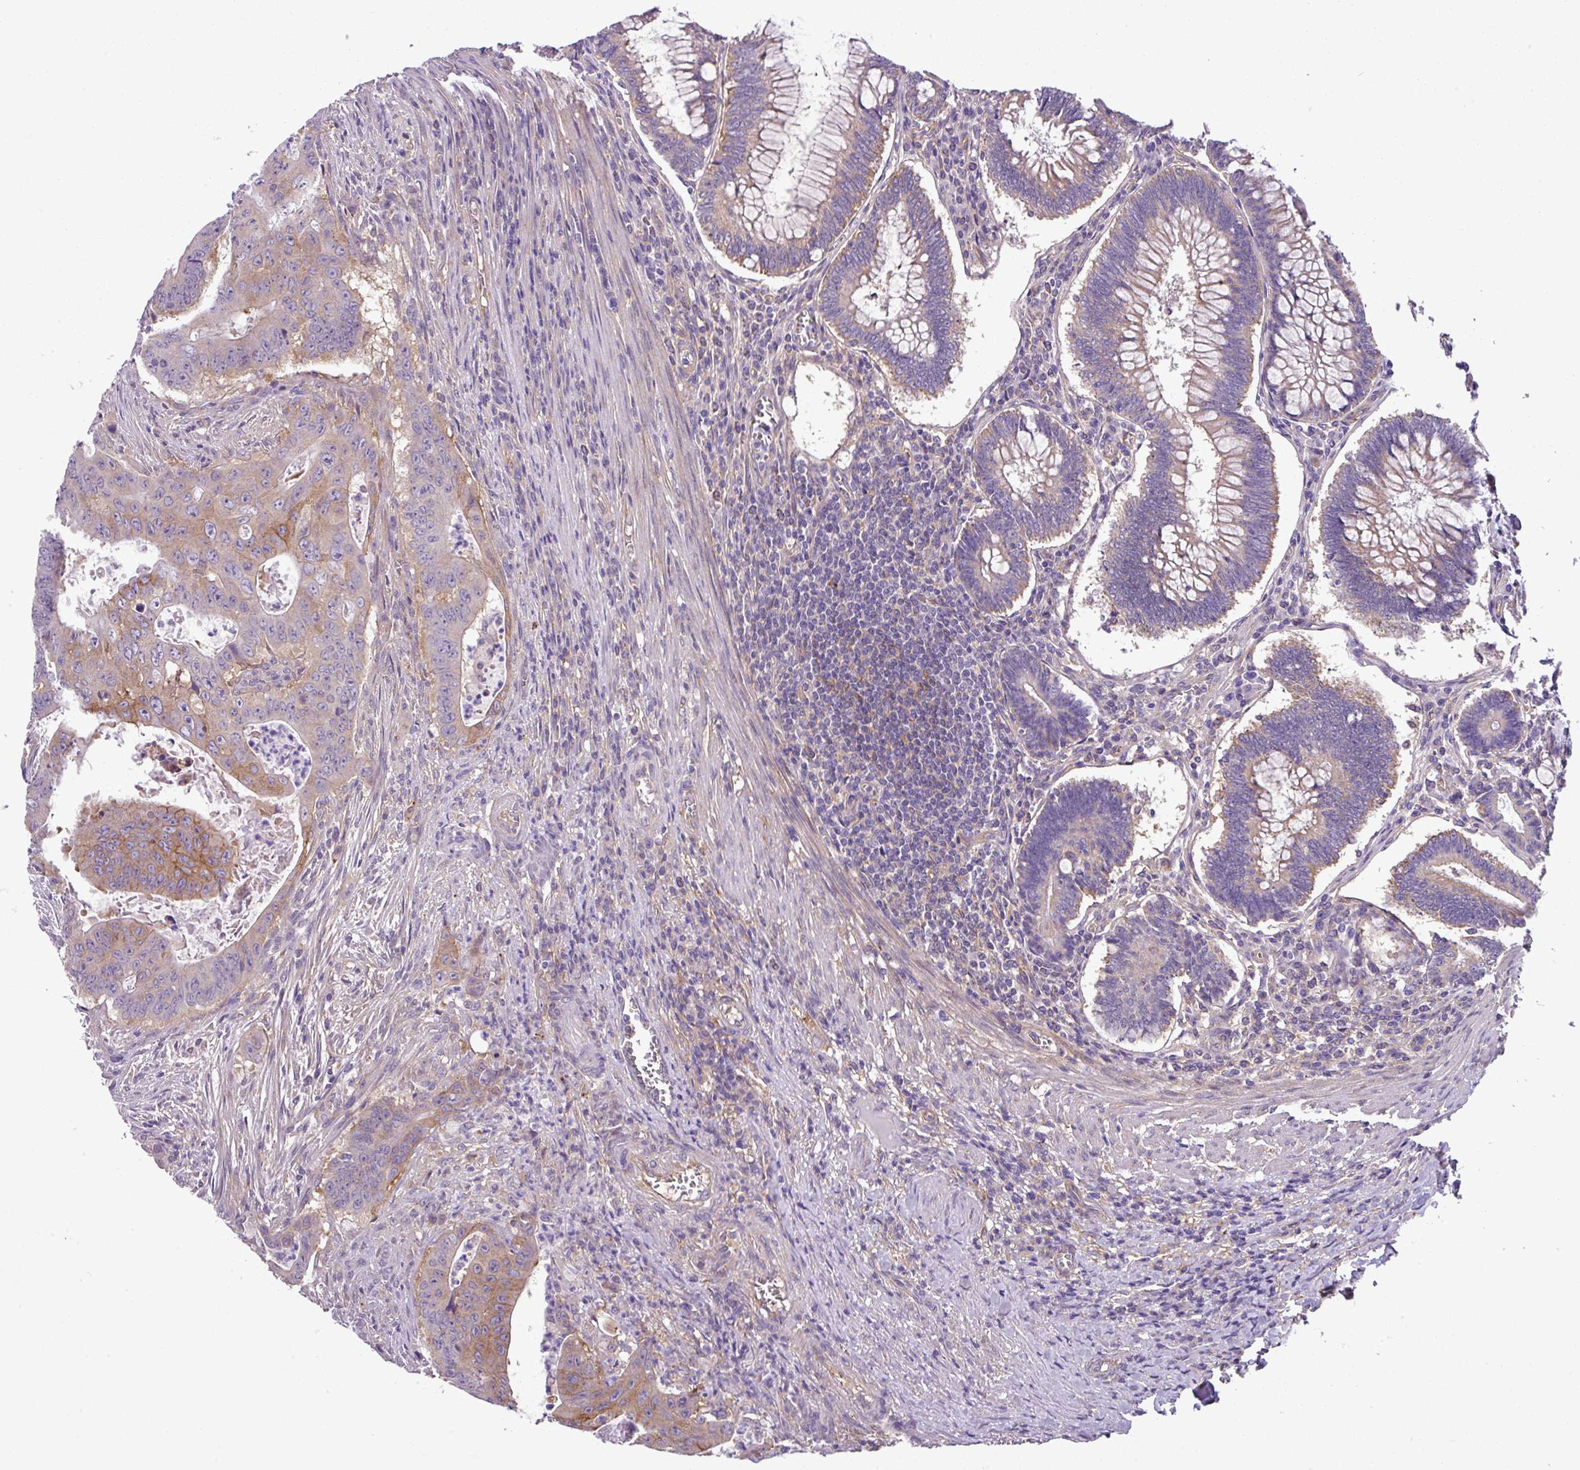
{"staining": {"intensity": "moderate", "quantity": "25%-75%", "location": "cytoplasmic/membranous"}, "tissue": "colorectal cancer", "cell_type": "Tumor cells", "image_type": "cancer", "snomed": [{"axis": "morphology", "description": "Adenocarcinoma, NOS"}, {"axis": "topography", "description": "Rectum"}], "caption": "Immunohistochemistry (DAB (3,3'-diaminobenzidine)) staining of human colorectal cancer exhibits moderate cytoplasmic/membranous protein staining in about 25%-75% of tumor cells. The staining was performed using DAB, with brown indicating positive protein expression. Nuclei are stained blue with hematoxylin.", "gene": "SLC23A2", "patient": {"sex": "female", "age": 75}}